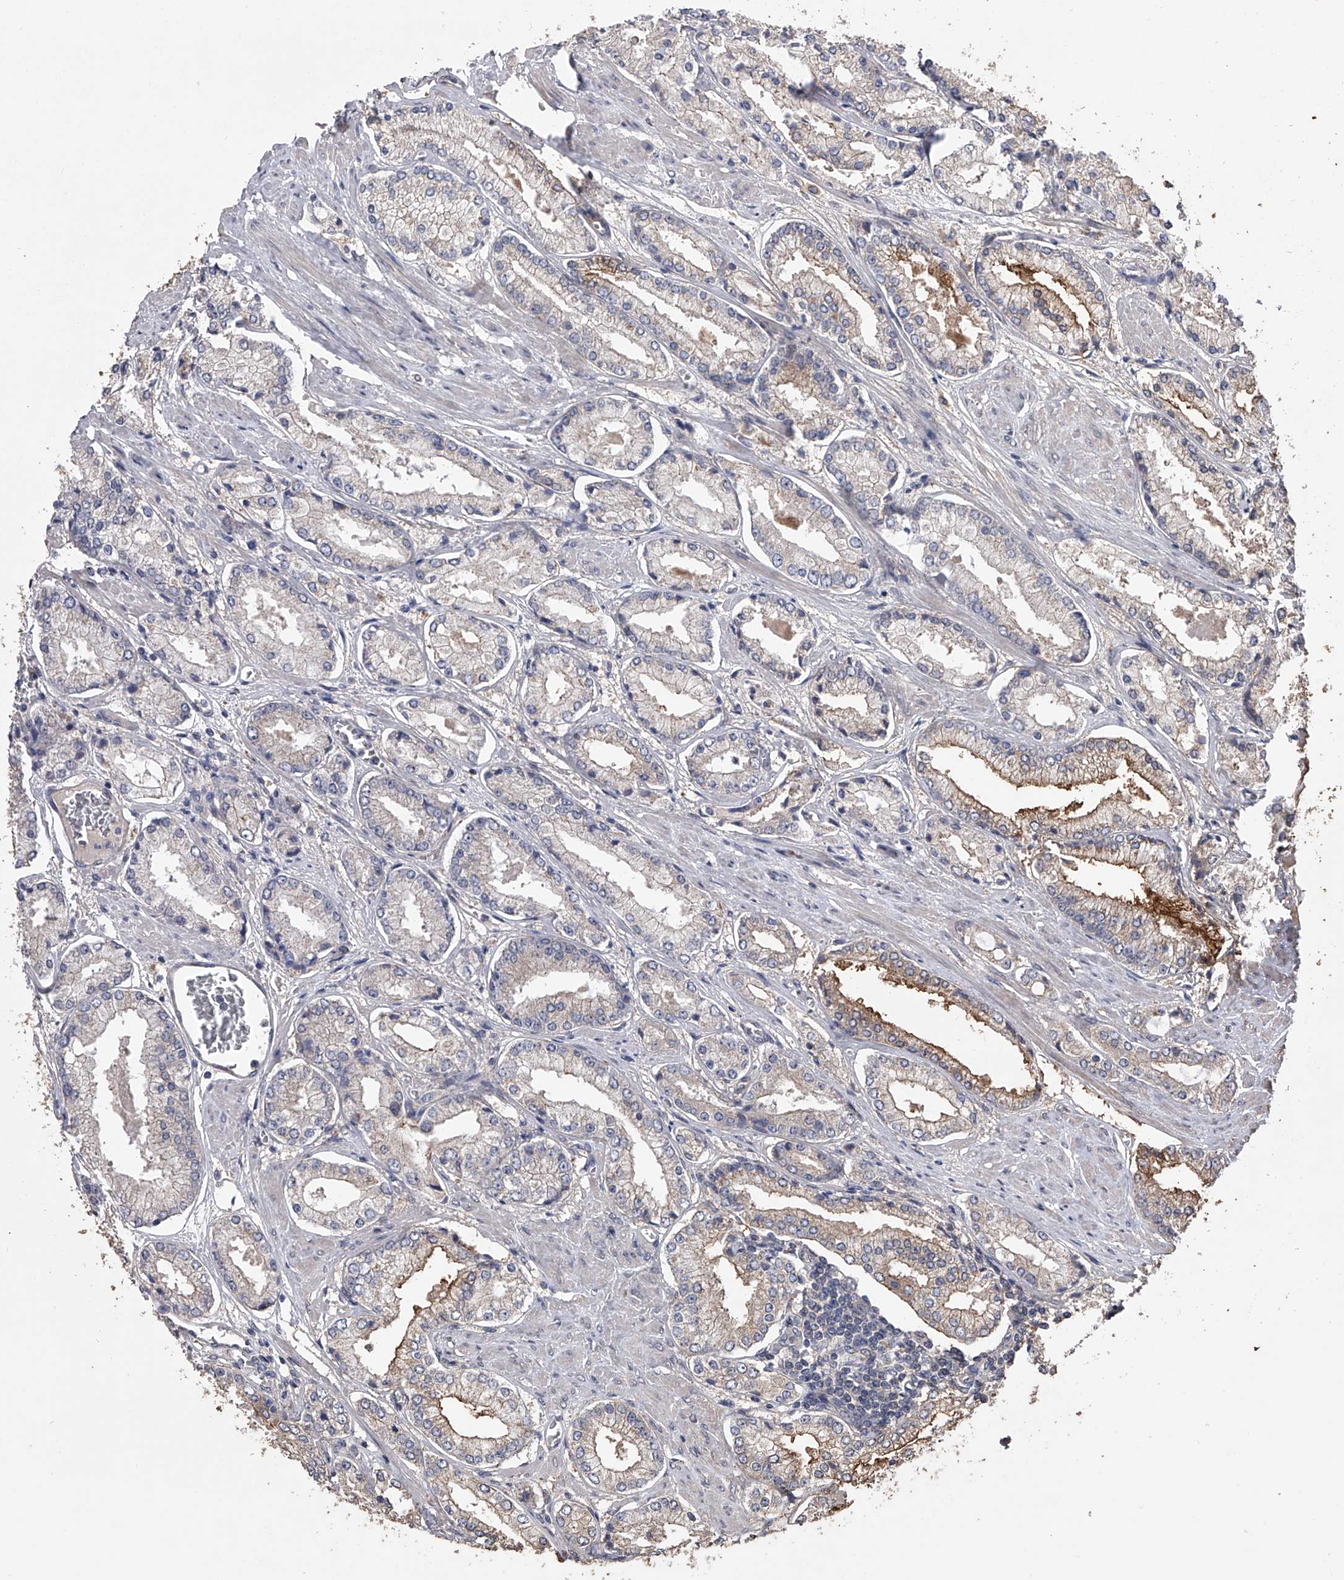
{"staining": {"intensity": "moderate", "quantity": "<25%", "location": "cytoplasmic/membranous"}, "tissue": "prostate cancer", "cell_type": "Tumor cells", "image_type": "cancer", "snomed": [{"axis": "morphology", "description": "Adenocarcinoma, Low grade"}, {"axis": "topography", "description": "Prostate"}], "caption": "This histopathology image shows IHC staining of human prostate cancer, with low moderate cytoplasmic/membranous expression in approximately <25% of tumor cells.", "gene": "ZNF343", "patient": {"sex": "male", "age": 54}}